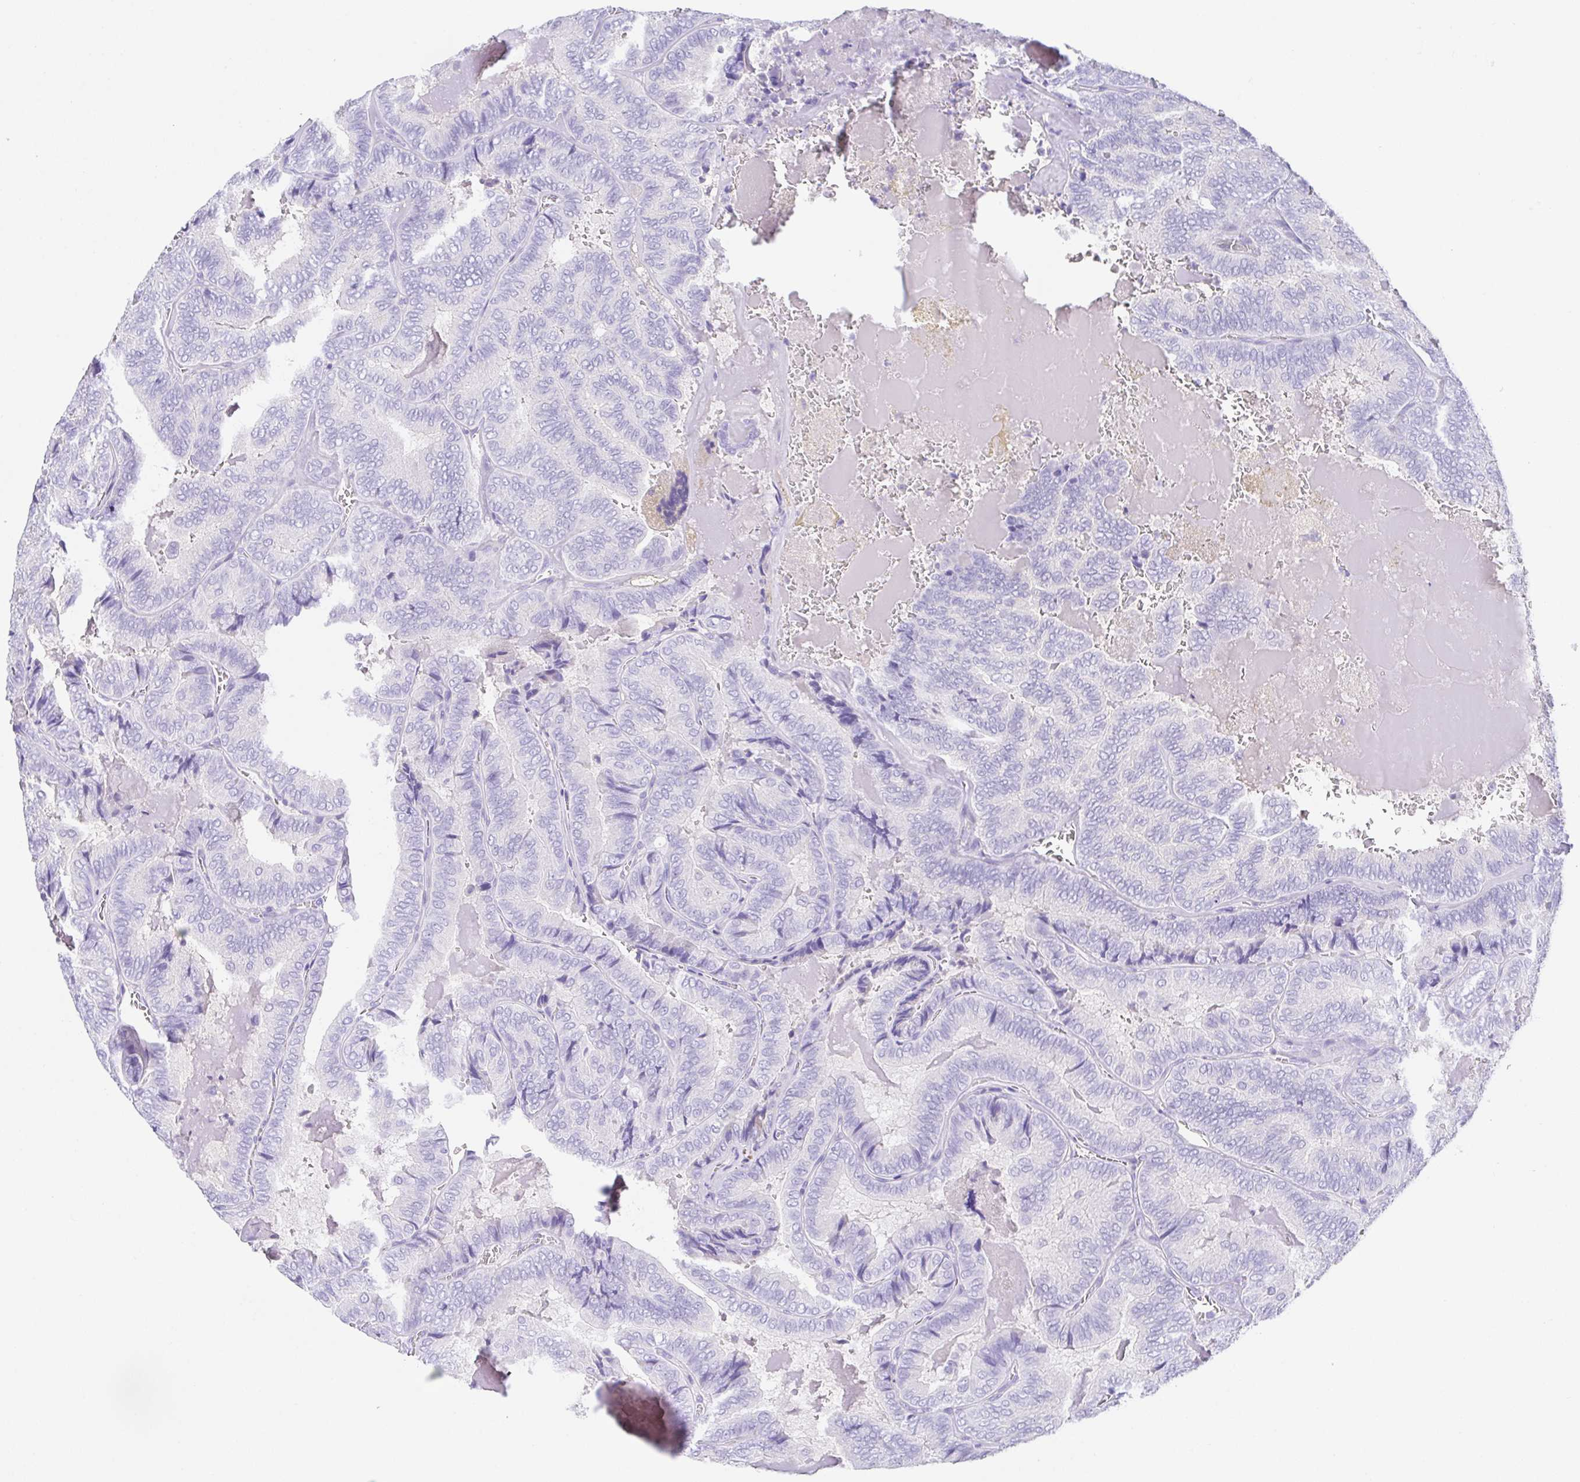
{"staining": {"intensity": "negative", "quantity": "none", "location": "none"}, "tissue": "thyroid cancer", "cell_type": "Tumor cells", "image_type": "cancer", "snomed": [{"axis": "morphology", "description": "Papillary adenocarcinoma, NOS"}, {"axis": "topography", "description": "Thyroid gland"}], "caption": "This image is of papillary adenocarcinoma (thyroid) stained with IHC to label a protein in brown with the nuclei are counter-stained blue. There is no expression in tumor cells.", "gene": "SPATA4", "patient": {"sex": "female", "age": 75}}